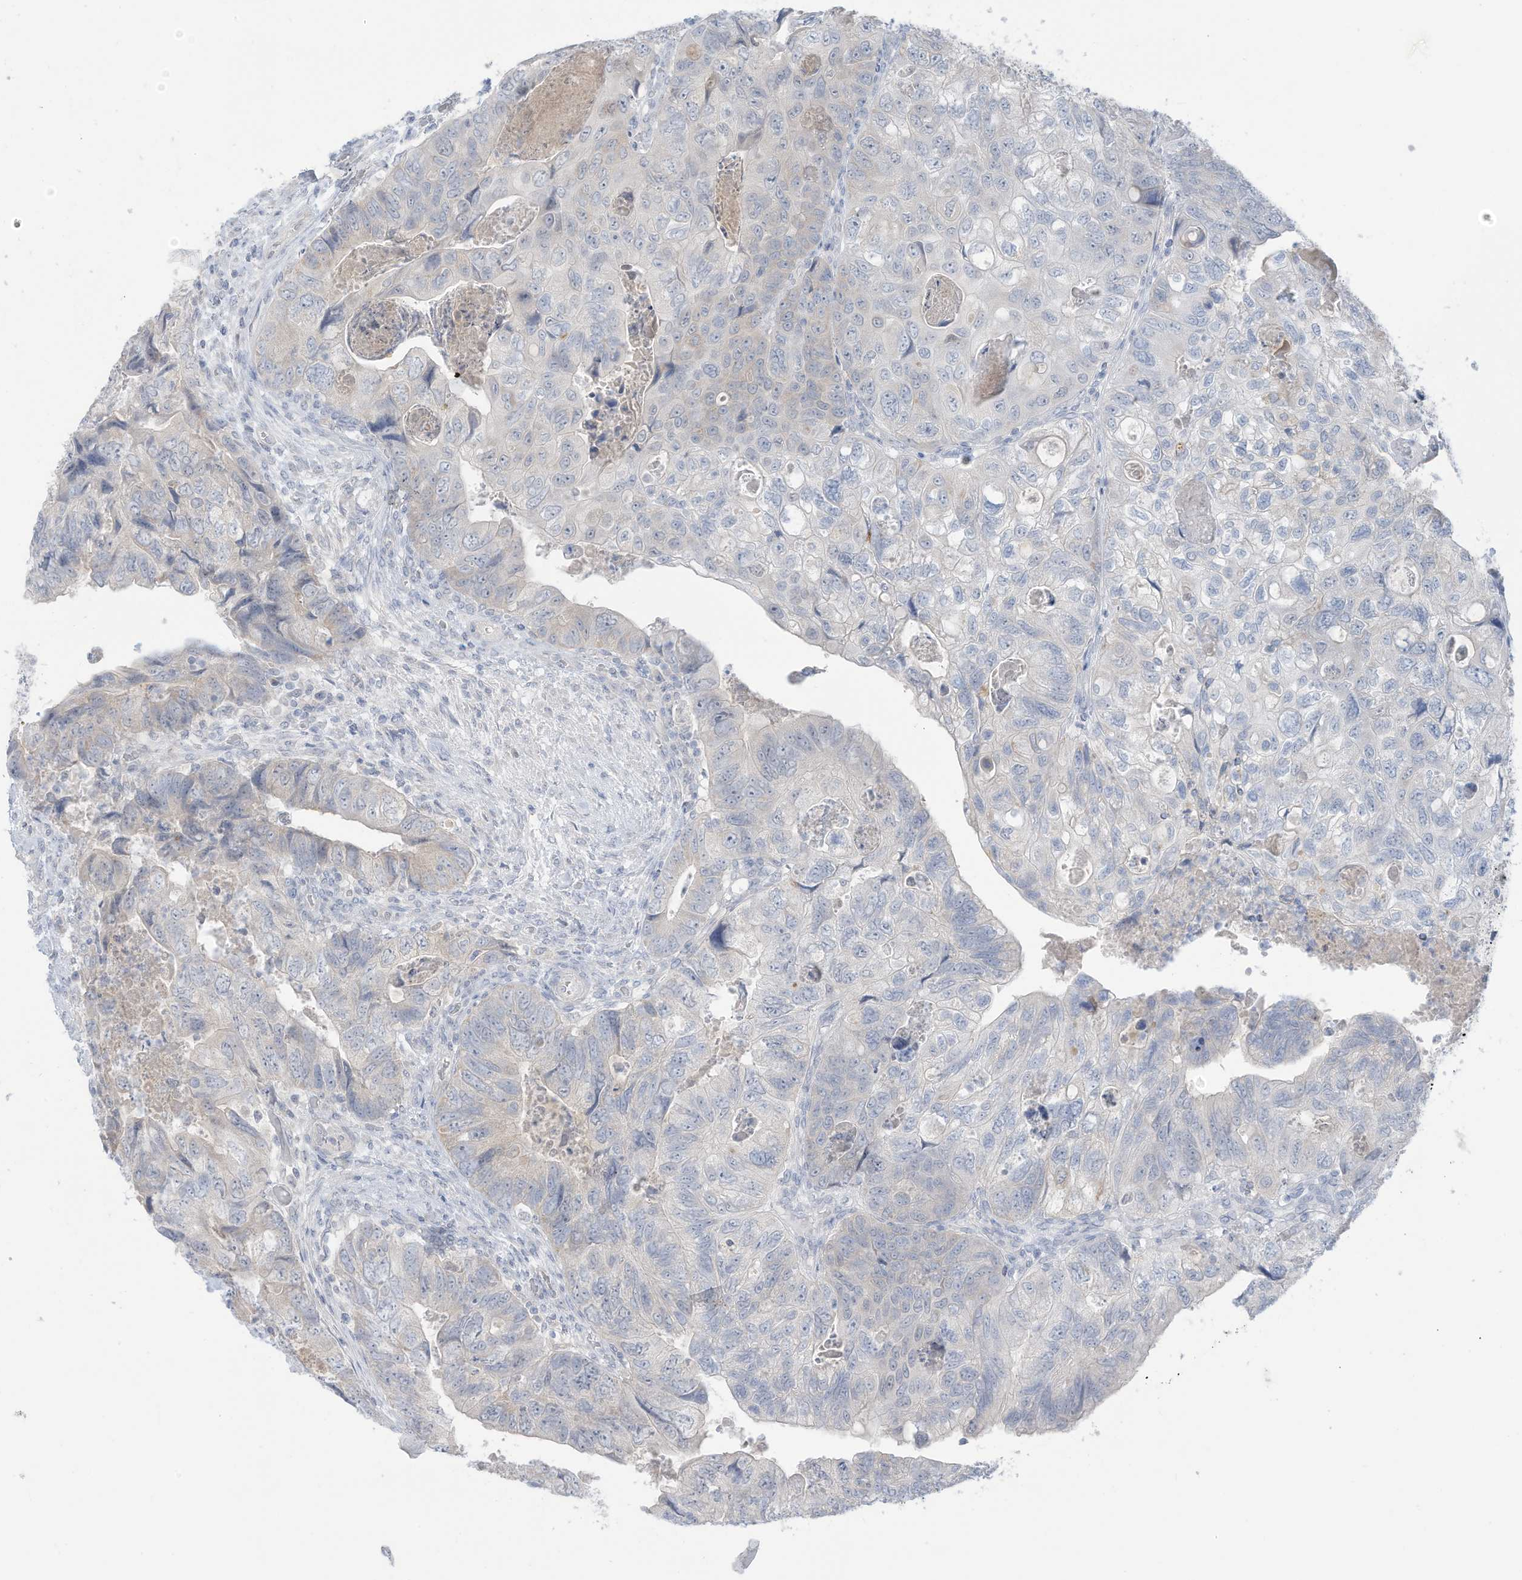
{"staining": {"intensity": "negative", "quantity": "none", "location": "none"}, "tissue": "colorectal cancer", "cell_type": "Tumor cells", "image_type": "cancer", "snomed": [{"axis": "morphology", "description": "Adenocarcinoma, NOS"}, {"axis": "topography", "description": "Rectum"}], "caption": "This is a photomicrograph of IHC staining of colorectal cancer (adenocarcinoma), which shows no expression in tumor cells.", "gene": "OGT", "patient": {"sex": "male", "age": 63}}